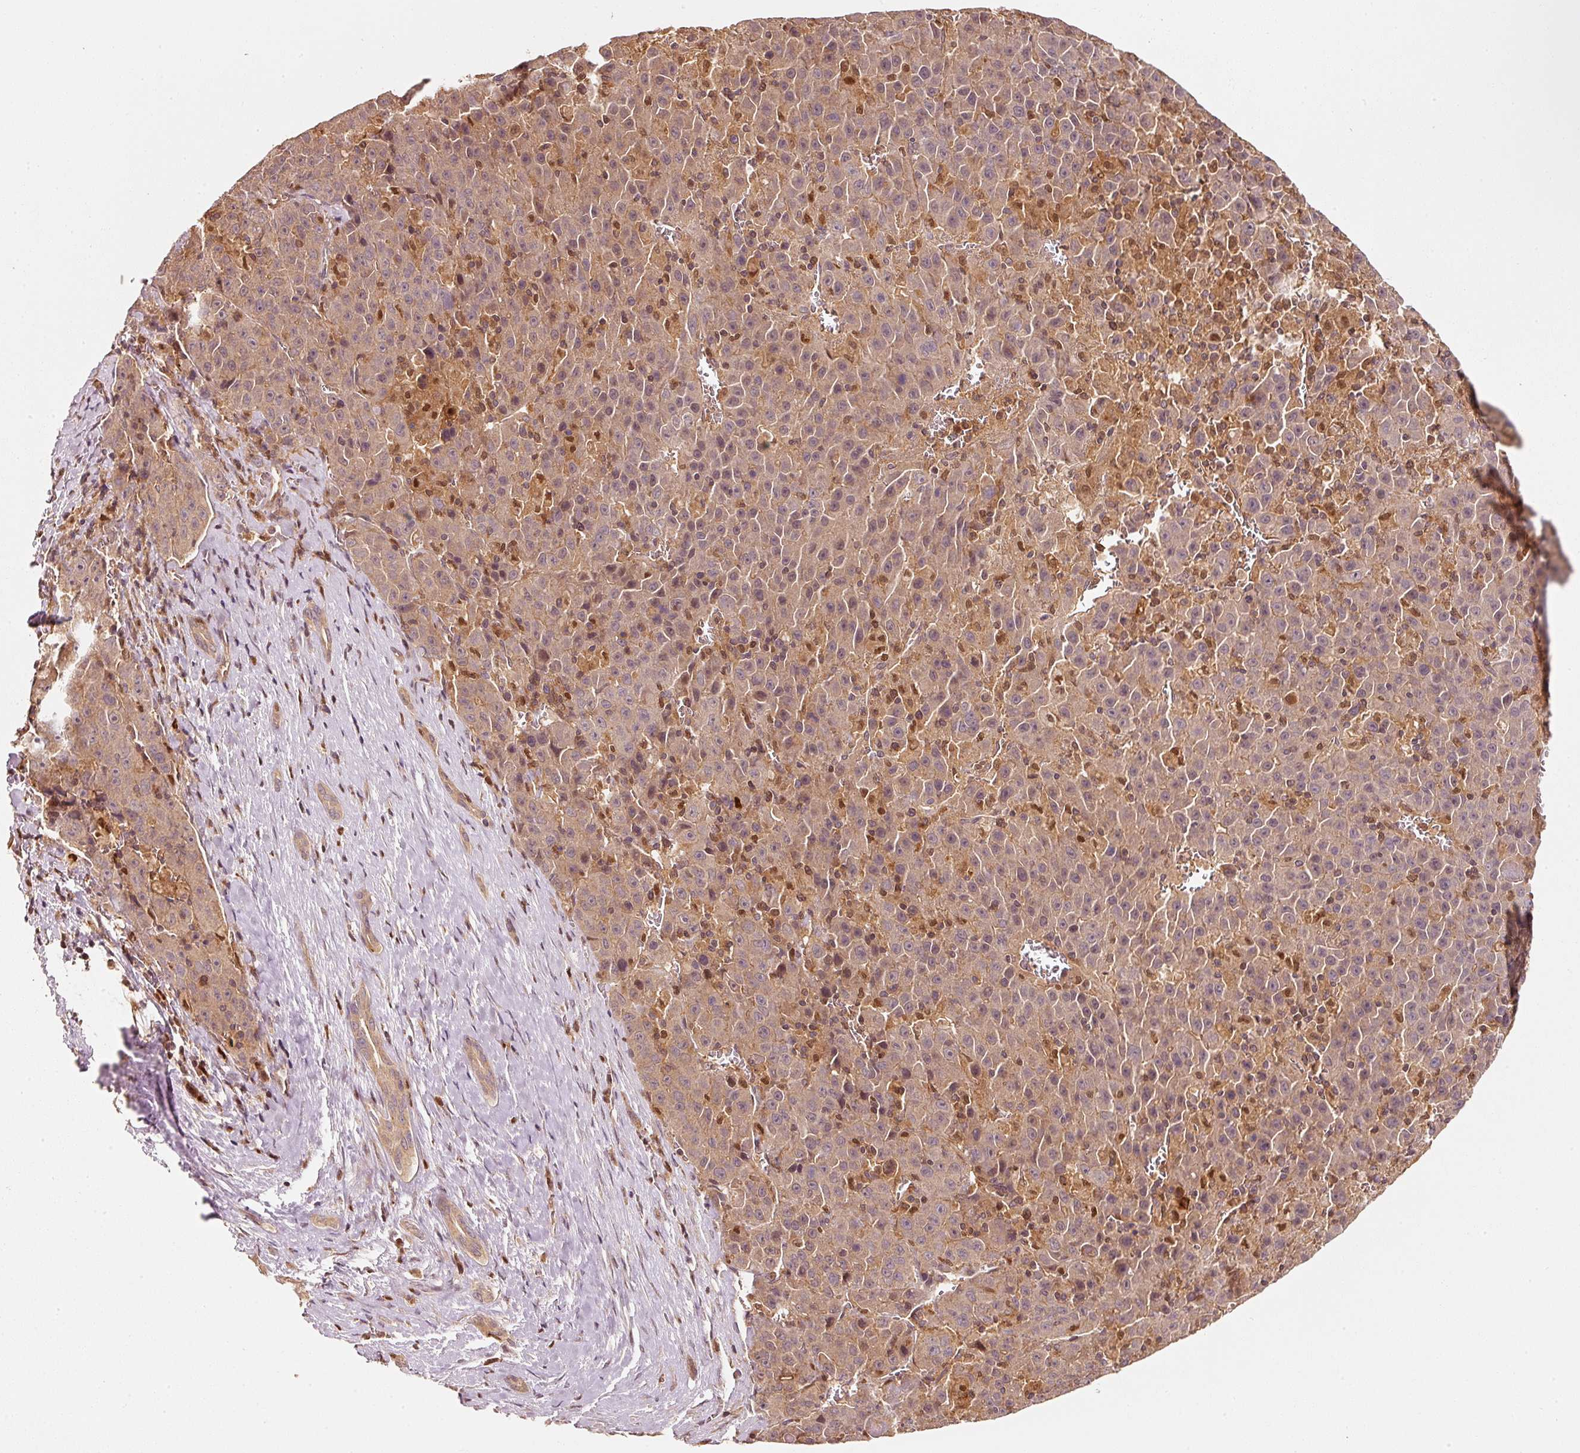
{"staining": {"intensity": "weak", "quantity": ">75%", "location": "cytoplasmic/membranous"}, "tissue": "liver cancer", "cell_type": "Tumor cells", "image_type": "cancer", "snomed": [{"axis": "morphology", "description": "Carcinoma, Hepatocellular, NOS"}, {"axis": "topography", "description": "Liver"}], "caption": "An image of human liver cancer (hepatocellular carcinoma) stained for a protein shows weak cytoplasmic/membranous brown staining in tumor cells.", "gene": "RRAS2", "patient": {"sex": "female", "age": 53}}